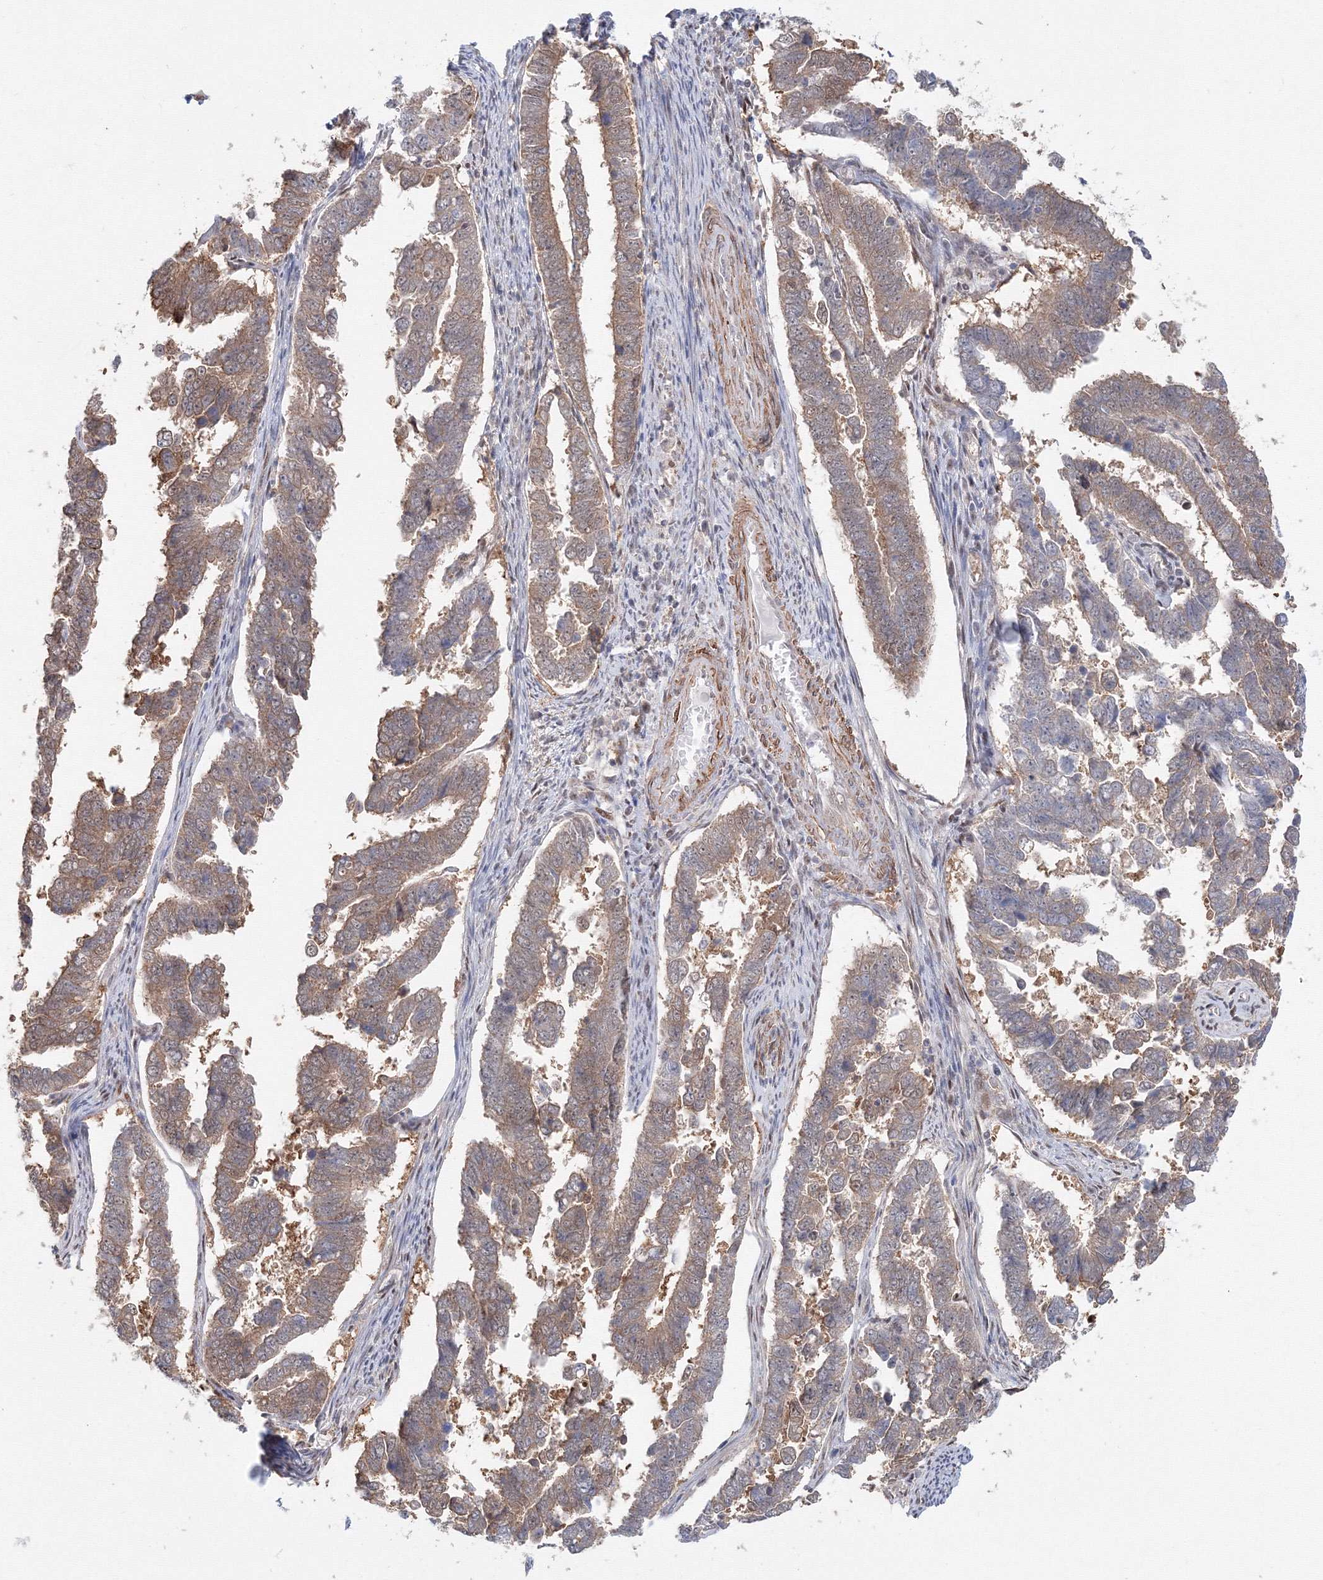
{"staining": {"intensity": "weak", "quantity": ">75%", "location": "cytoplasmic/membranous"}, "tissue": "endometrial cancer", "cell_type": "Tumor cells", "image_type": "cancer", "snomed": [{"axis": "morphology", "description": "Adenocarcinoma, NOS"}, {"axis": "topography", "description": "Endometrium"}], "caption": "Adenocarcinoma (endometrial) stained with a brown dye shows weak cytoplasmic/membranous positive positivity in about >75% of tumor cells.", "gene": "ARHGAP21", "patient": {"sex": "female", "age": 75}}